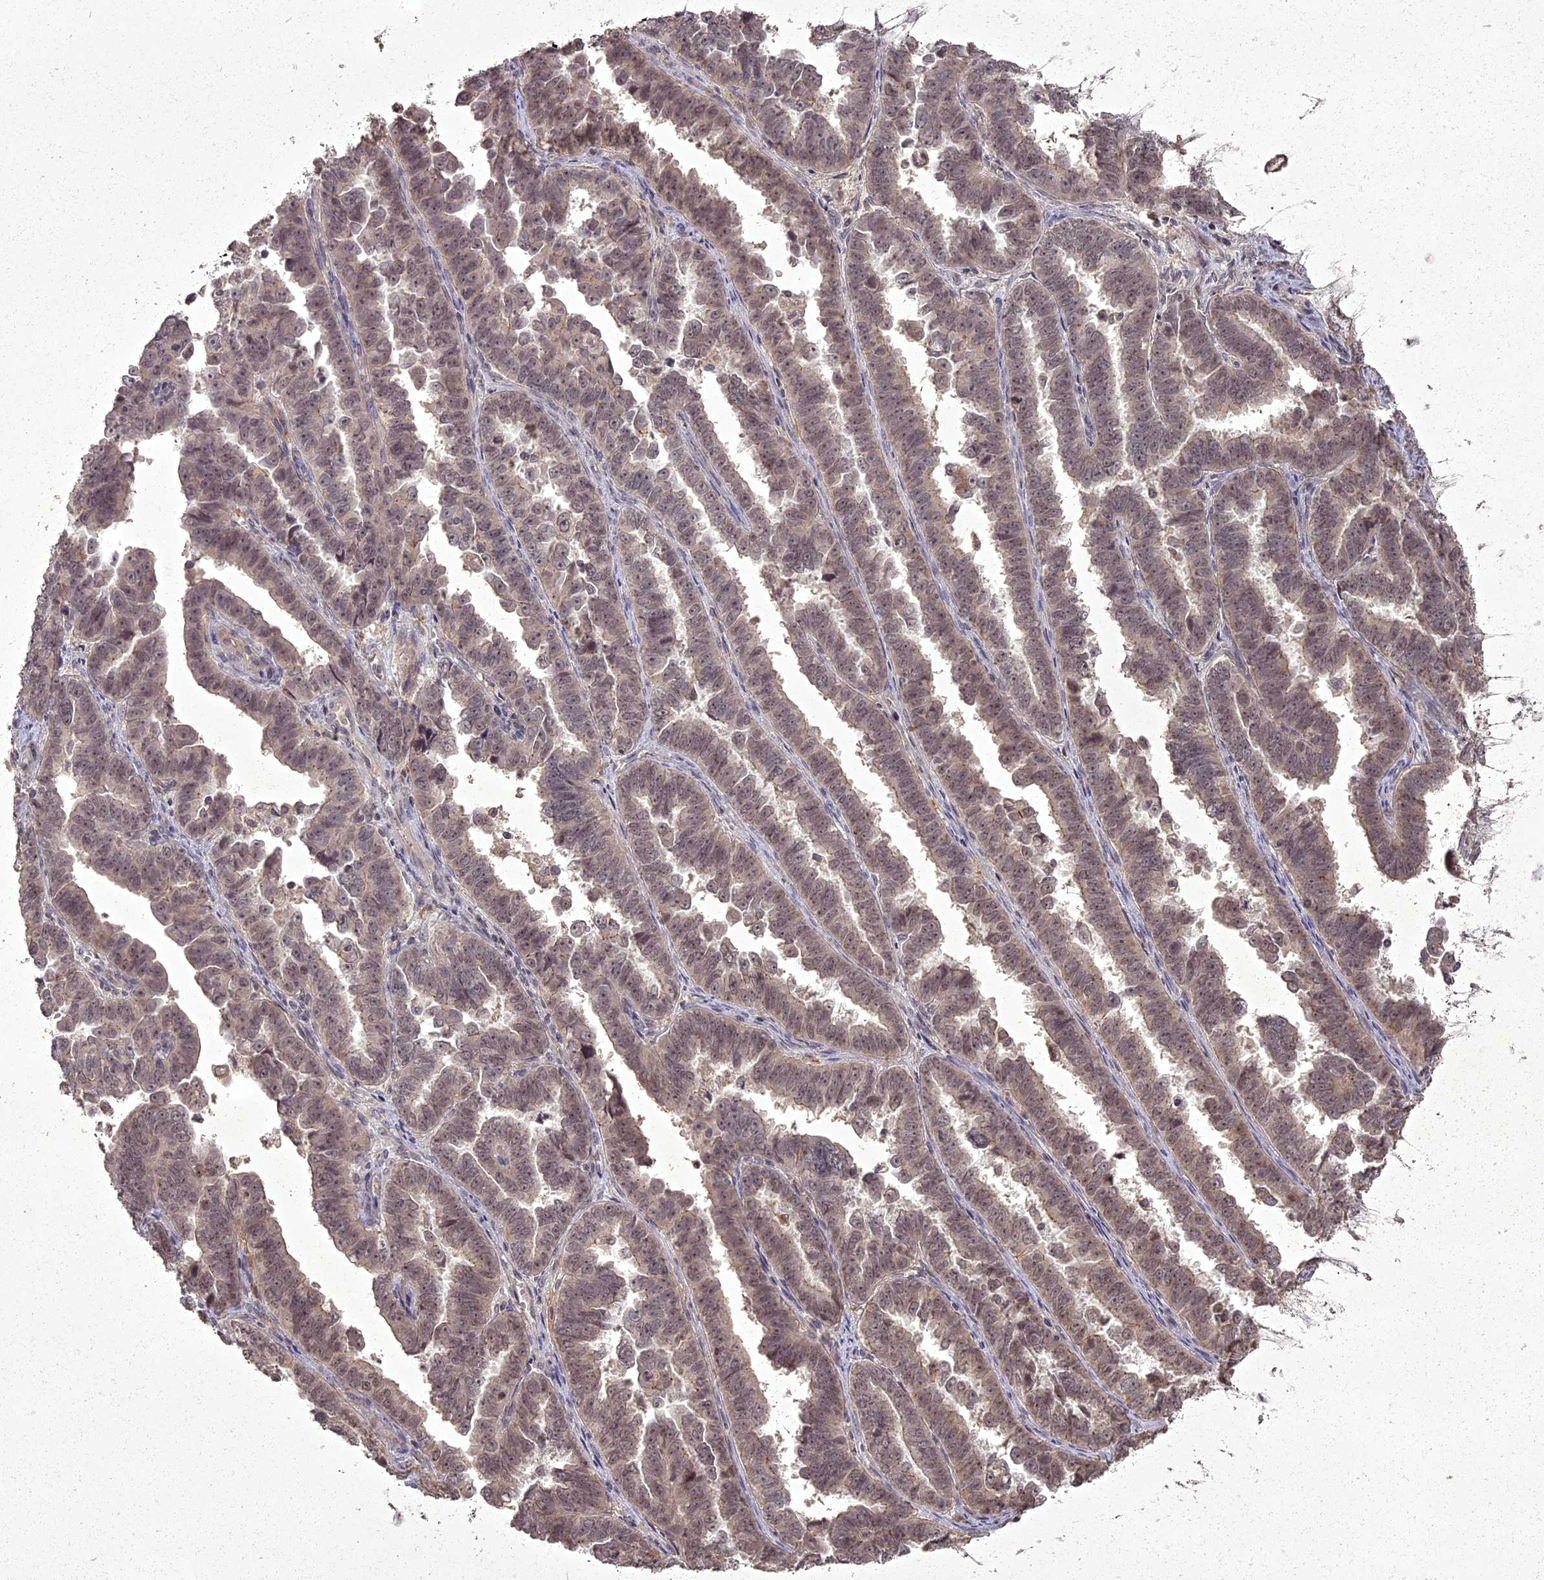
{"staining": {"intensity": "weak", "quantity": ">75%", "location": "nuclear"}, "tissue": "endometrial cancer", "cell_type": "Tumor cells", "image_type": "cancer", "snomed": [{"axis": "morphology", "description": "Adenocarcinoma, NOS"}, {"axis": "topography", "description": "Endometrium"}], "caption": "Endometrial cancer stained with DAB immunohistochemistry shows low levels of weak nuclear staining in about >75% of tumor cells.", "gene": "ING5", "patient": {"sex": "female", "age": 75}}